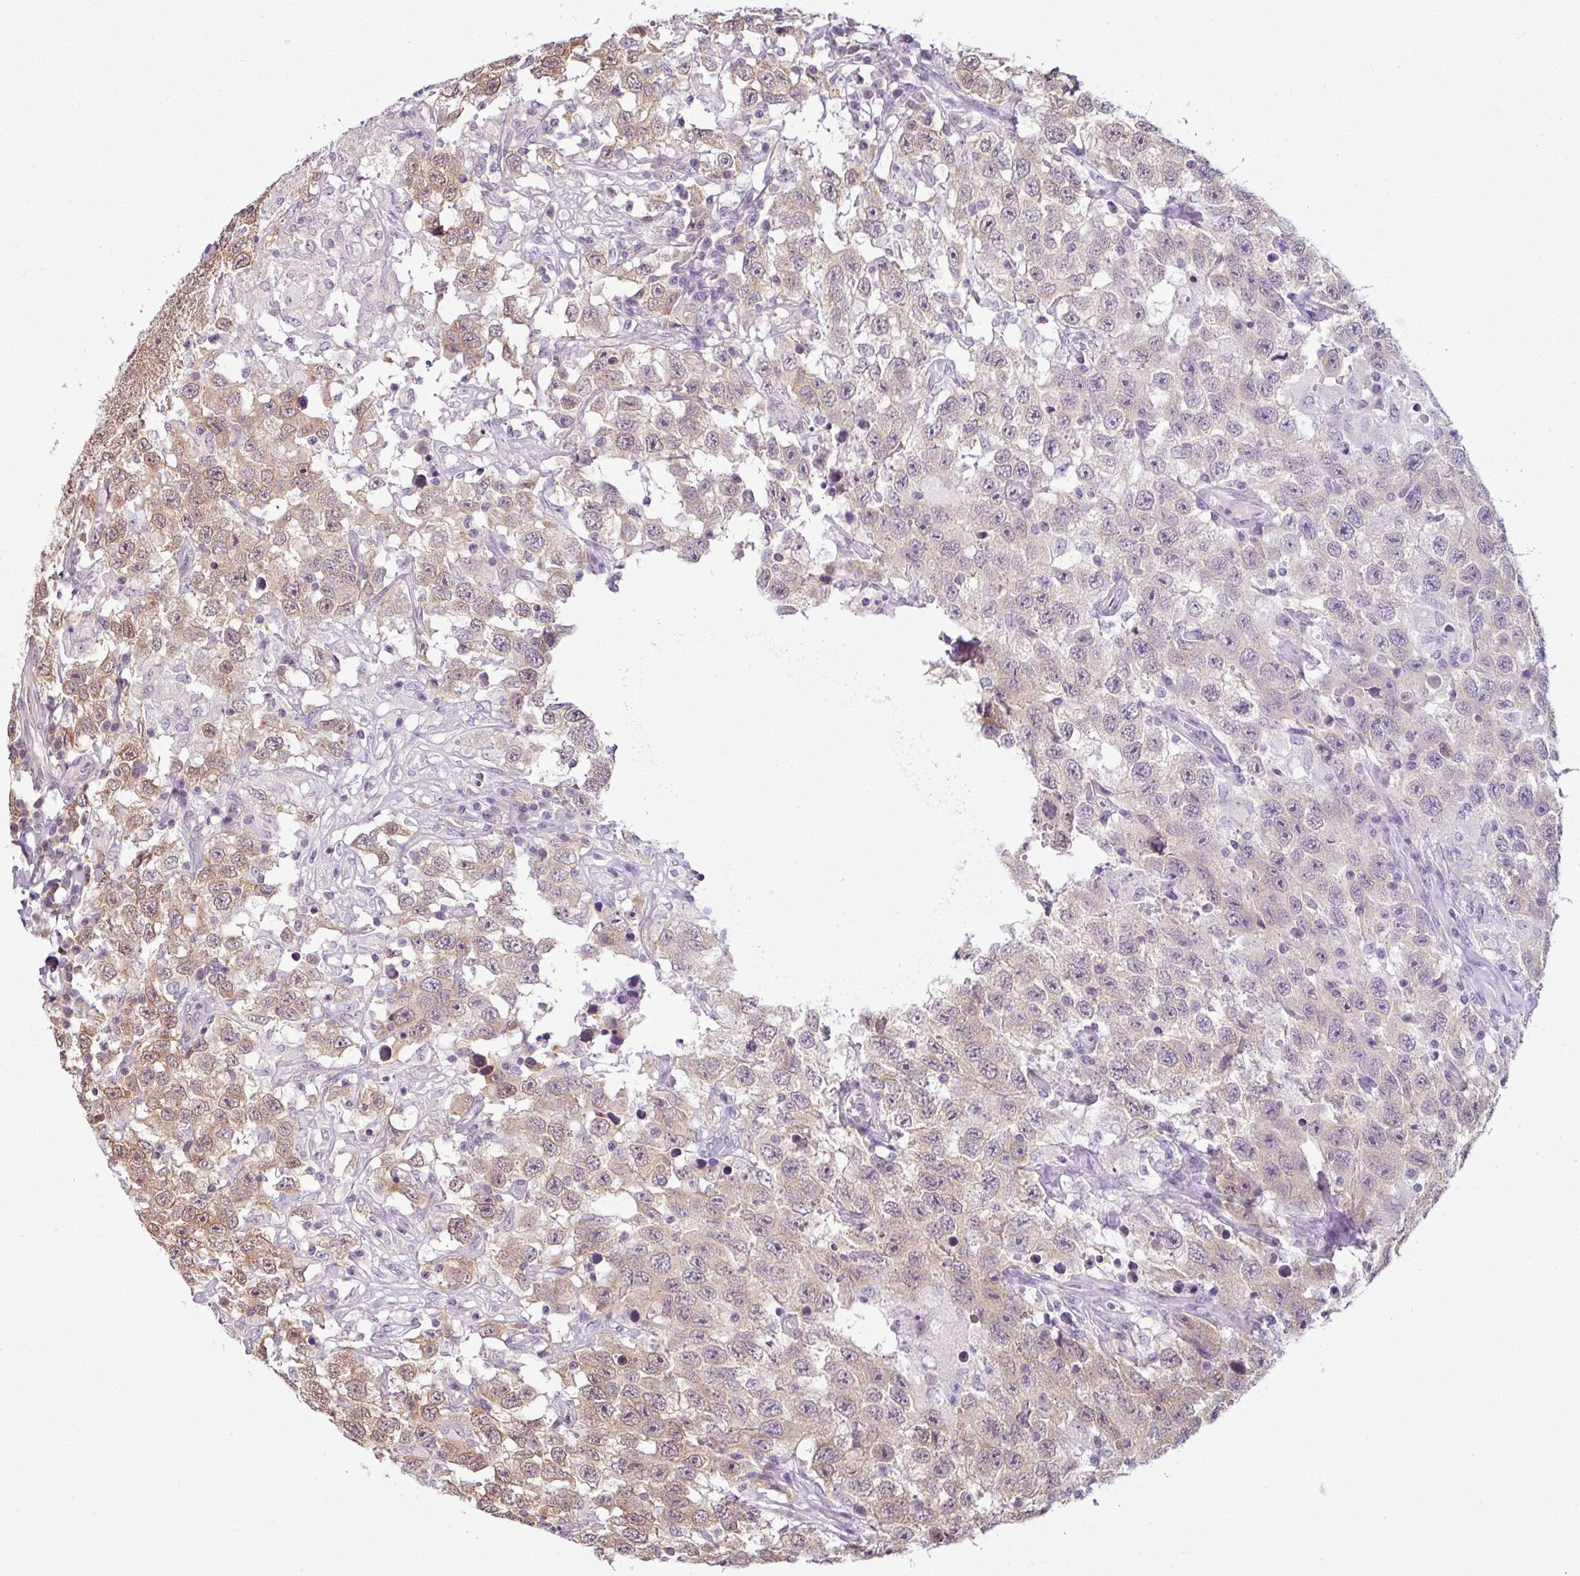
{"staining": {"intensity": "weak", "quantity": "25%-75%", "location": "cytoplasmic/membranous,nuclear"}, "tissue": "testis cancer", "cell_type": "Tumor cells", "image_type": "cancer", "snomed": [{"axis": "morphology", "description": "Seminoma, NOS"}, {"axis": "topography", "description": "Testis"}], "caption": "IHC micrograph of neoplastic tissue: human testis seminoma stained using immunohistochemistry (IHC) demonstrates low levels of weak protein expression localized specifically in the cytoplasmic/membranous and nuclear of tumor cells, appearing as a cytoplasmic/membranous and nuclear brown color.", "gene": "DERPC", "patient": {"sex": "male", "age": 41}}